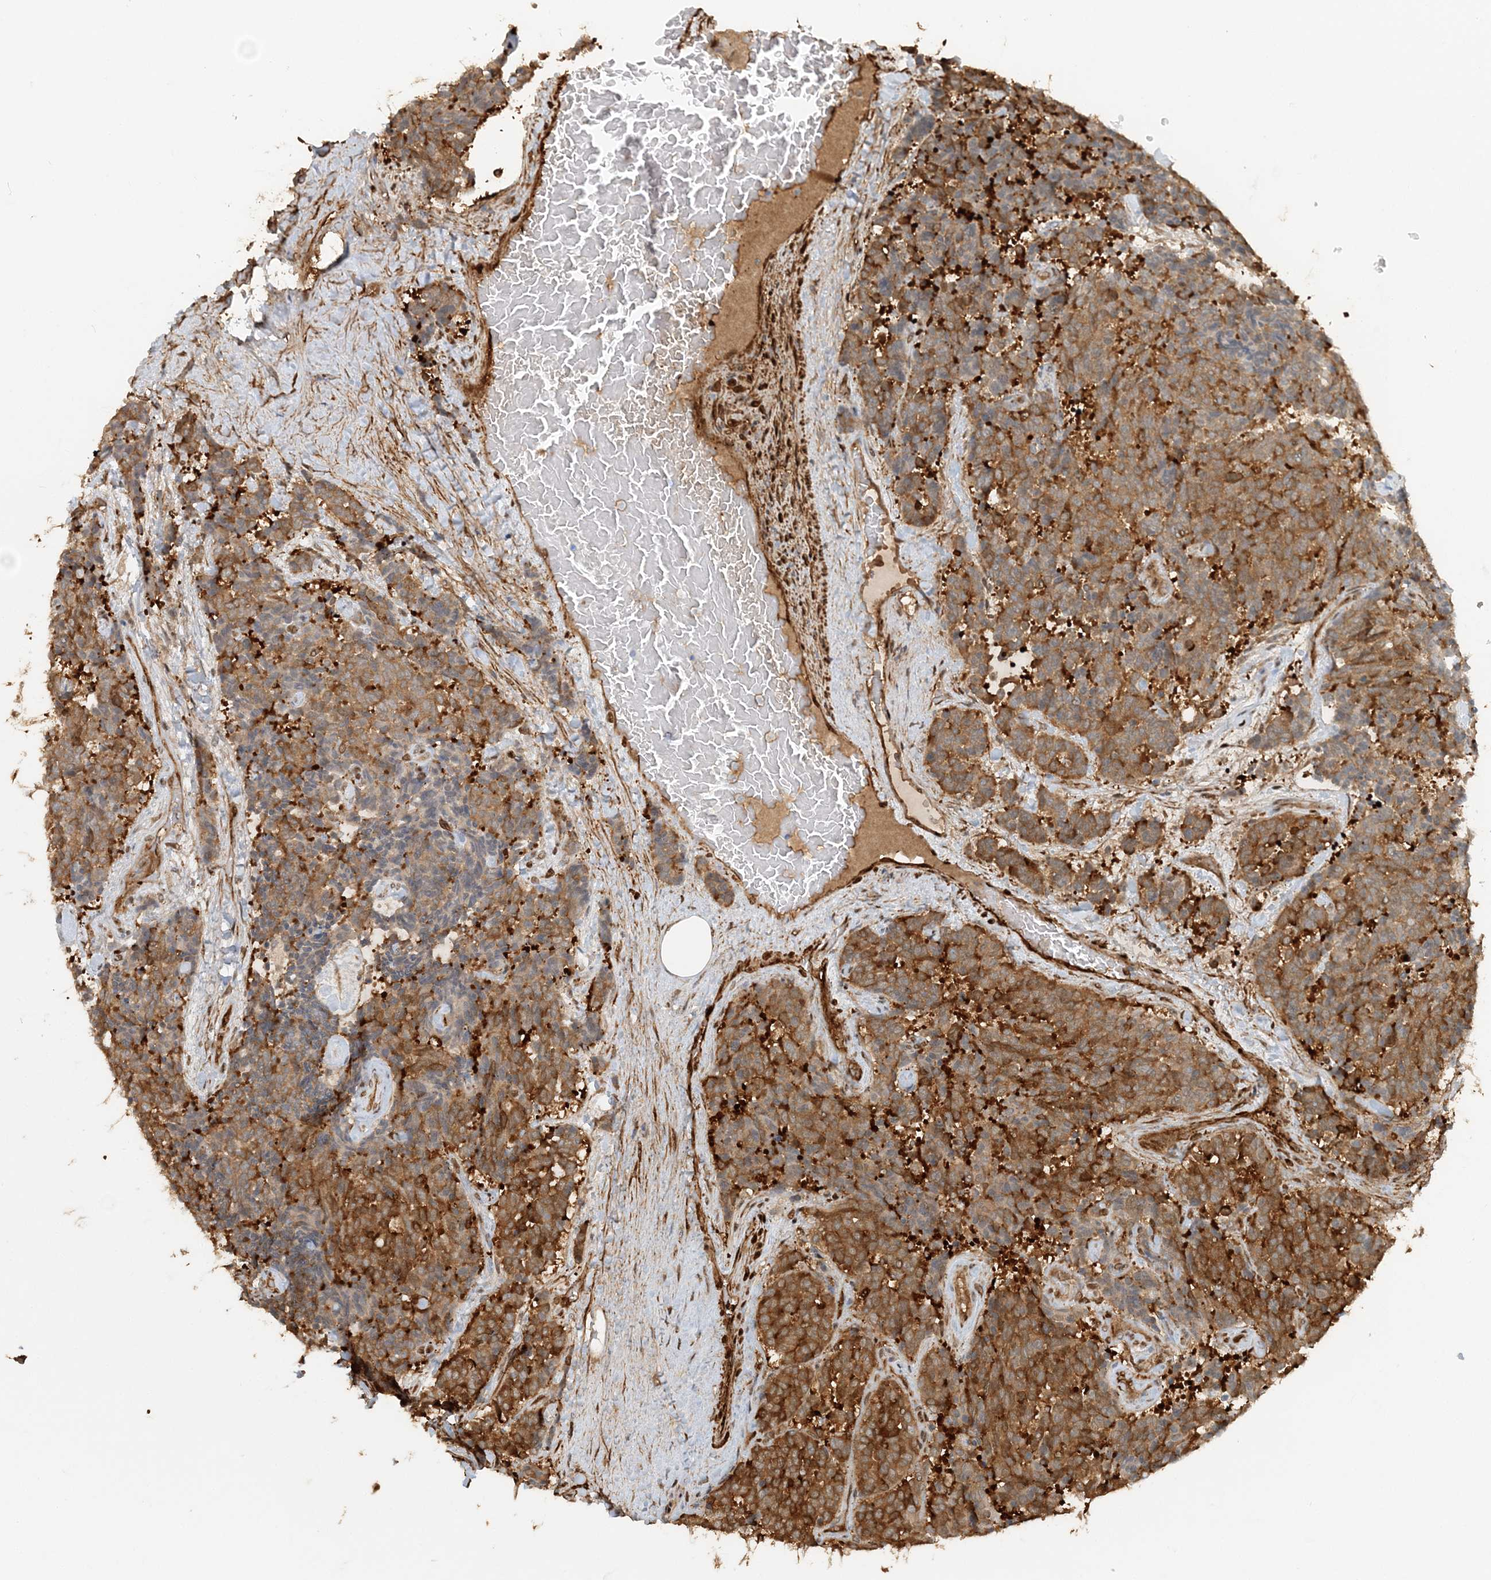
{"staining": {"intensity": "moderate", "quantity": ">75%", "location": "cytoplasmic/membranous"}, "tissue": "carcinoid", "cell_type": "Tumor cells", "image_type": "cancer", "snomed": [{"axis": "morphology", "description": "Carcinoid, malignant, NOS"}, {"axis": "topography", "description": "Pancreas"}], "caption": "Malignant carcinoid stained for a protein reveals moderate cytoplasmic/membranous positivity in tumor cells. (IHC, brightfield microscopy, high magnification).", "gene": "DSTN", "patient": {"sex": "female", "age": 54}}